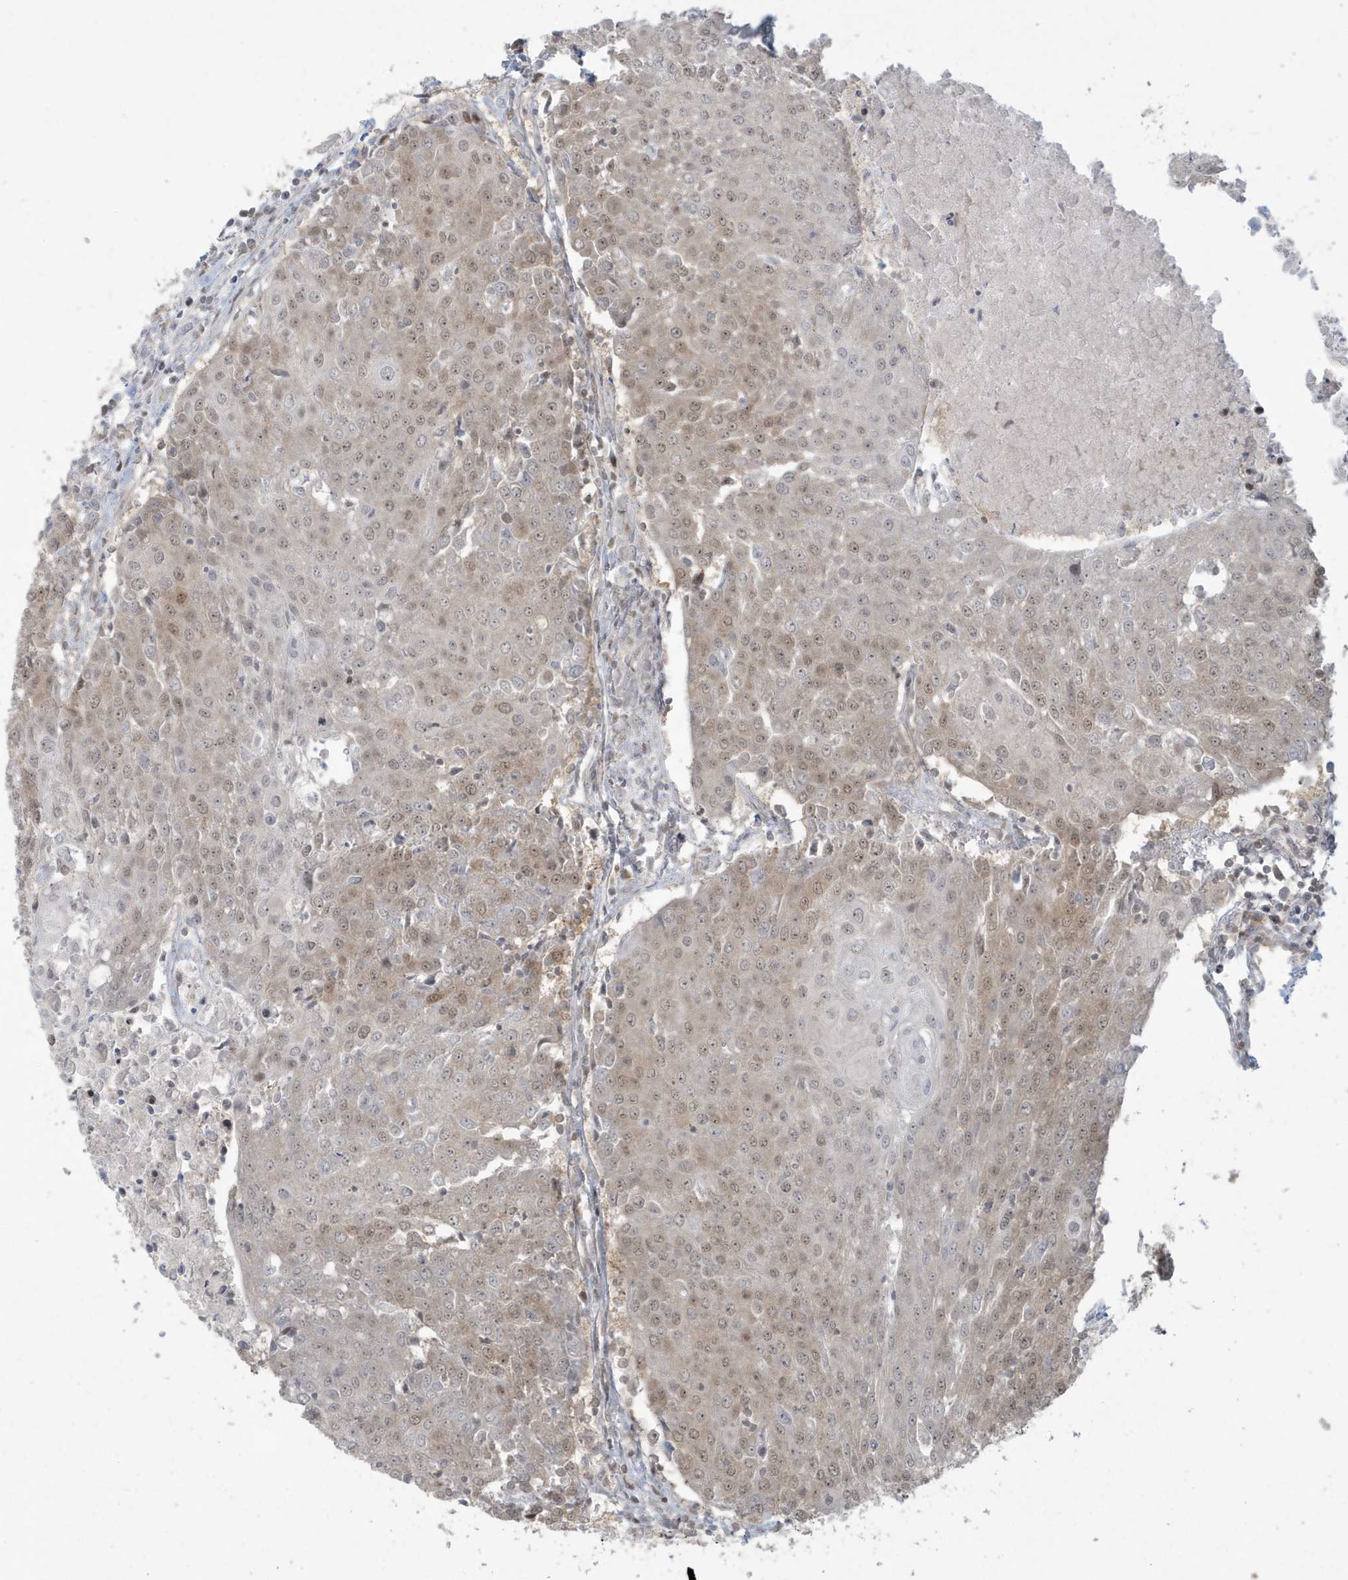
{"staining": {"intensity": "weak", "quantity": ">75%", "location": "nuclear"}, "tissue": "urothelial cancer", "cell_type": "Tumor cells", "image_type": "cancer", "snomed": [{"axis": "morphology", "description": "Urothelial carcinoma, High grade"}, {"axis": "topography", "description": "Urinary bladder"}], "caption": "High-magnification brightfield microscopy of high-grade urothelial carcinoma stained with DAB (3,3'-diaminobenzidine) (brown) and counterstained with hematoxylin (blue). tumor cells exhibit weak nuclear expression is present in approximately>75% of cells. The staining was performed using DAB (3,3'-diaminobenzidine) to visualize the protein expression in brown, while the nuclei were stained in blue with hematoxylin (Magnification: 20x).", "gene": "C1orf52", "patient": {"sex": "female", "age": 85}}